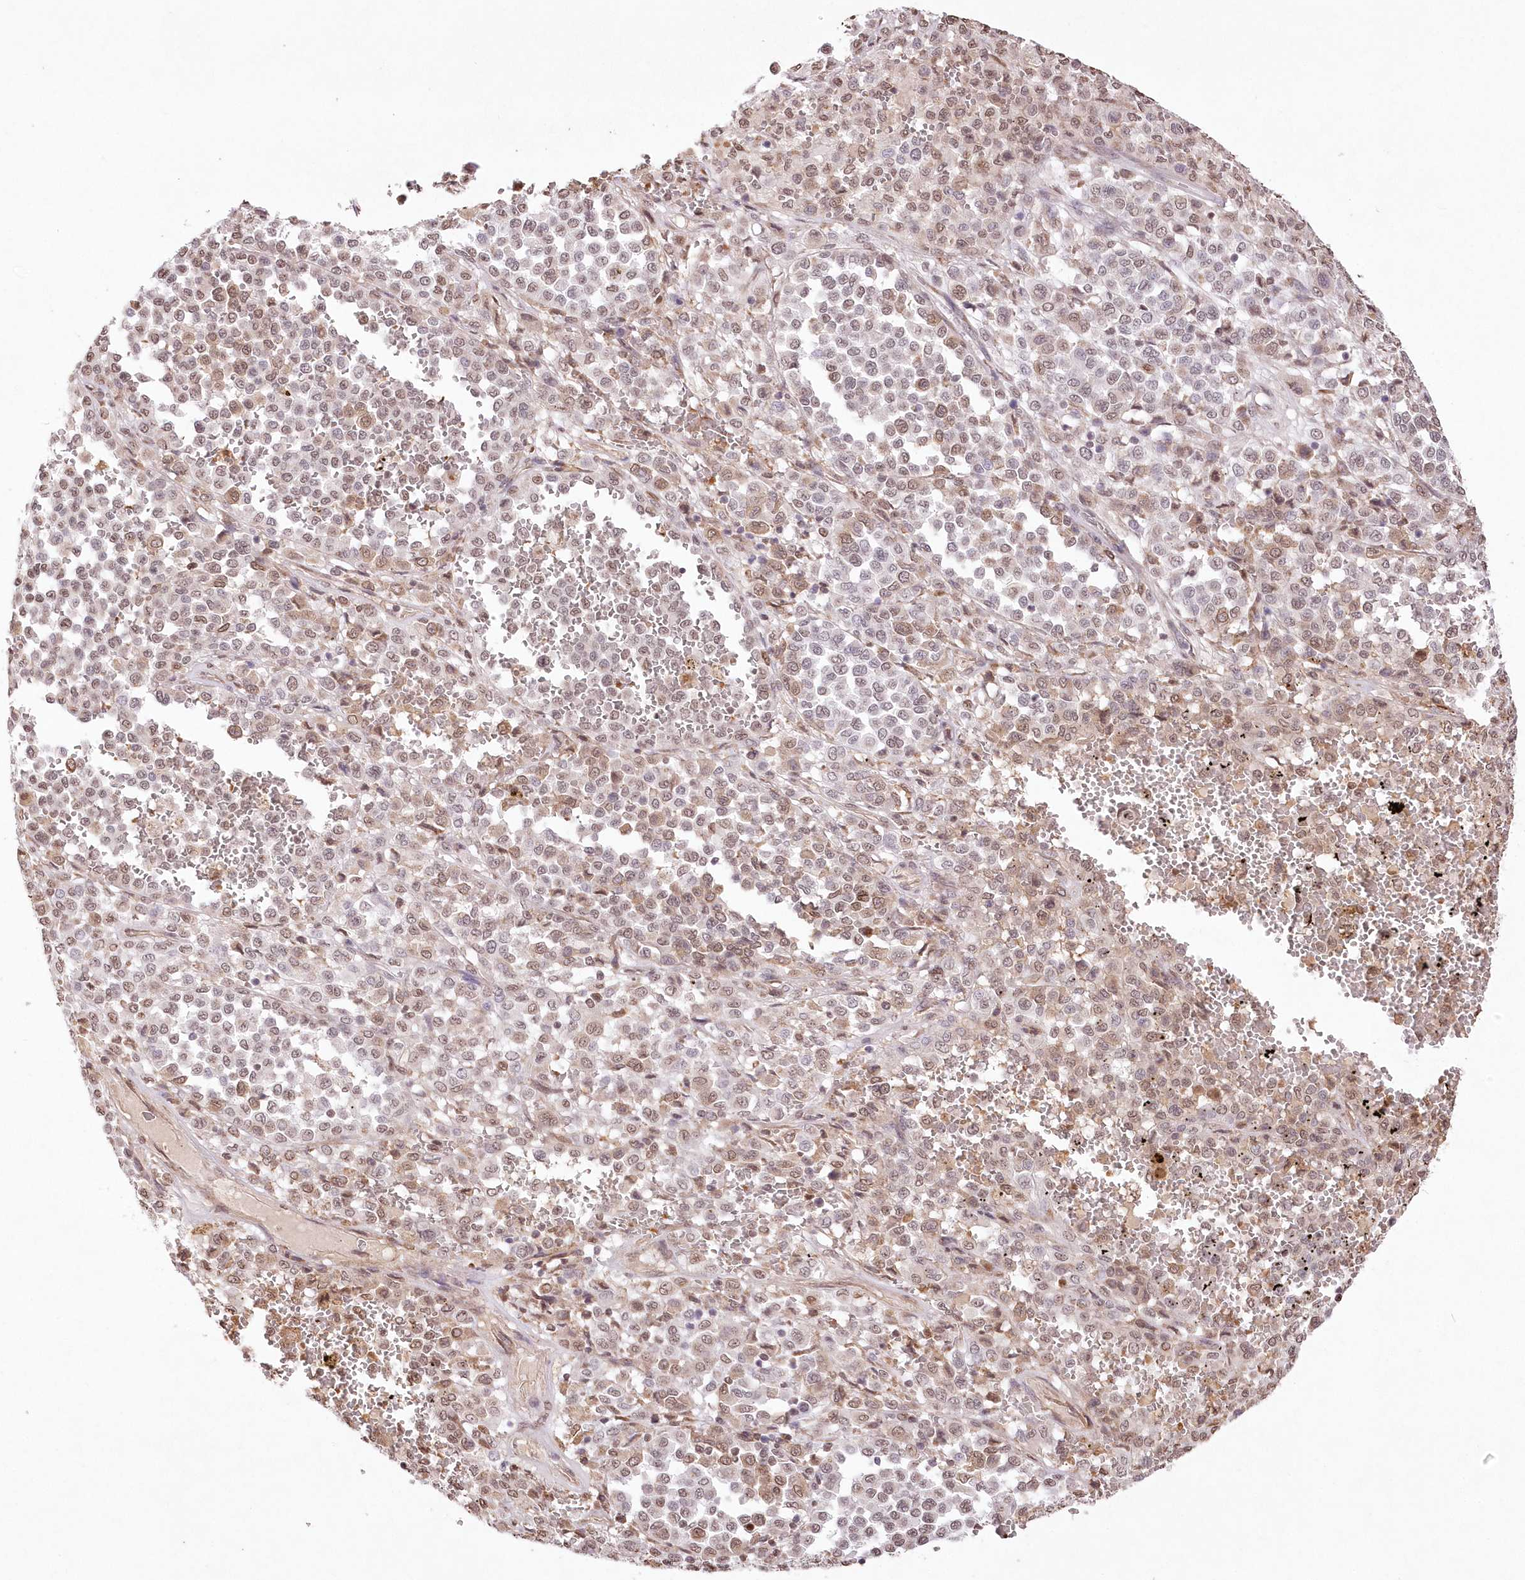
{"staining": {"intensity": "moderate", "quantity": "<25%", "location": "cytoplasmic/membranous,nuclear"}, "tissue": "melanoma", "cell_type": "Tumor cells", "image_type": "cancer", "snomed": [{"axis": "morphology", "description": "Malignant melanoma, Metastatic site"}, {"axis": "topography", "description": "Pancreas"}], "caption": "Protein expression analysis of human malignant melanoma (metastatic site) reveals moderate cytoplasmic/membranous and nuclear staining in about <25% of tumor cells. The staining was performed using DAB to visualize the protein expression in brown, while the nuclei were stained in blue with hematoxylin (Magnification: 20x).", "gene": "RBM27", "patient": {"sex": "female", "age": 30}}